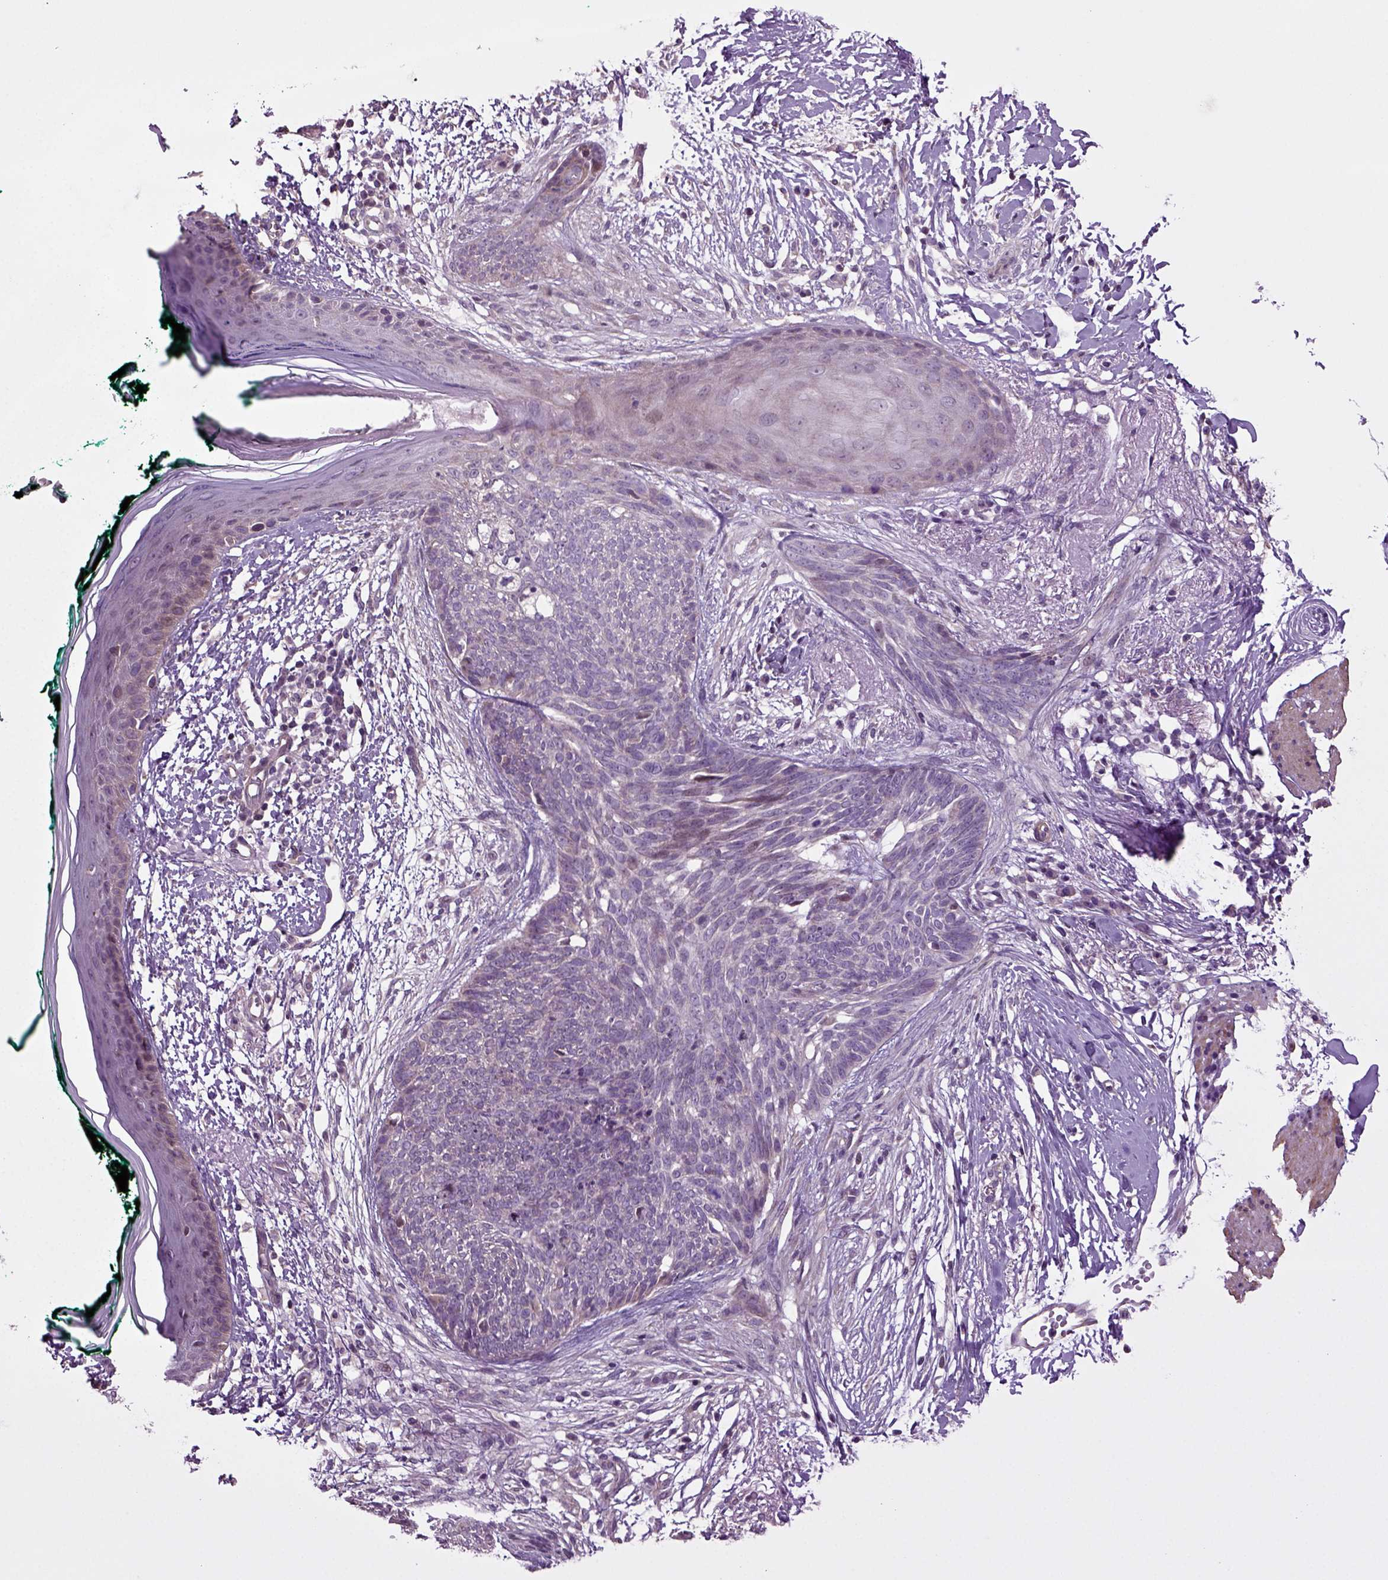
{"staining": {"intensity": "weak", "quantity": "<25%", "location": "cytoplasmic/membranous"}, "tissue": "skin cancer", "cell_type": "Tumor cells", "image_type": "cancer", "snomed": [{"axis": "morphology", "description": "Normal tissue, NOS"}, {"axis": "morphology", "description": "Basal cell carcinoma"}, {"axis": "topography", "description": "Skin"}], "caption": "A high-resolution histopathology image shows immunohistochemistry (IHC) staining of skin basal cell carcinoma, which exhibits no significant positivity in tumor cells. (DAB (3,3'-diaminobenzidine) immunohistochemistry (IHC) visualized using brightfield microscopy, high magnification).", "gene": "HAGHL", "patient": {"sex": "male", "age": 84}}